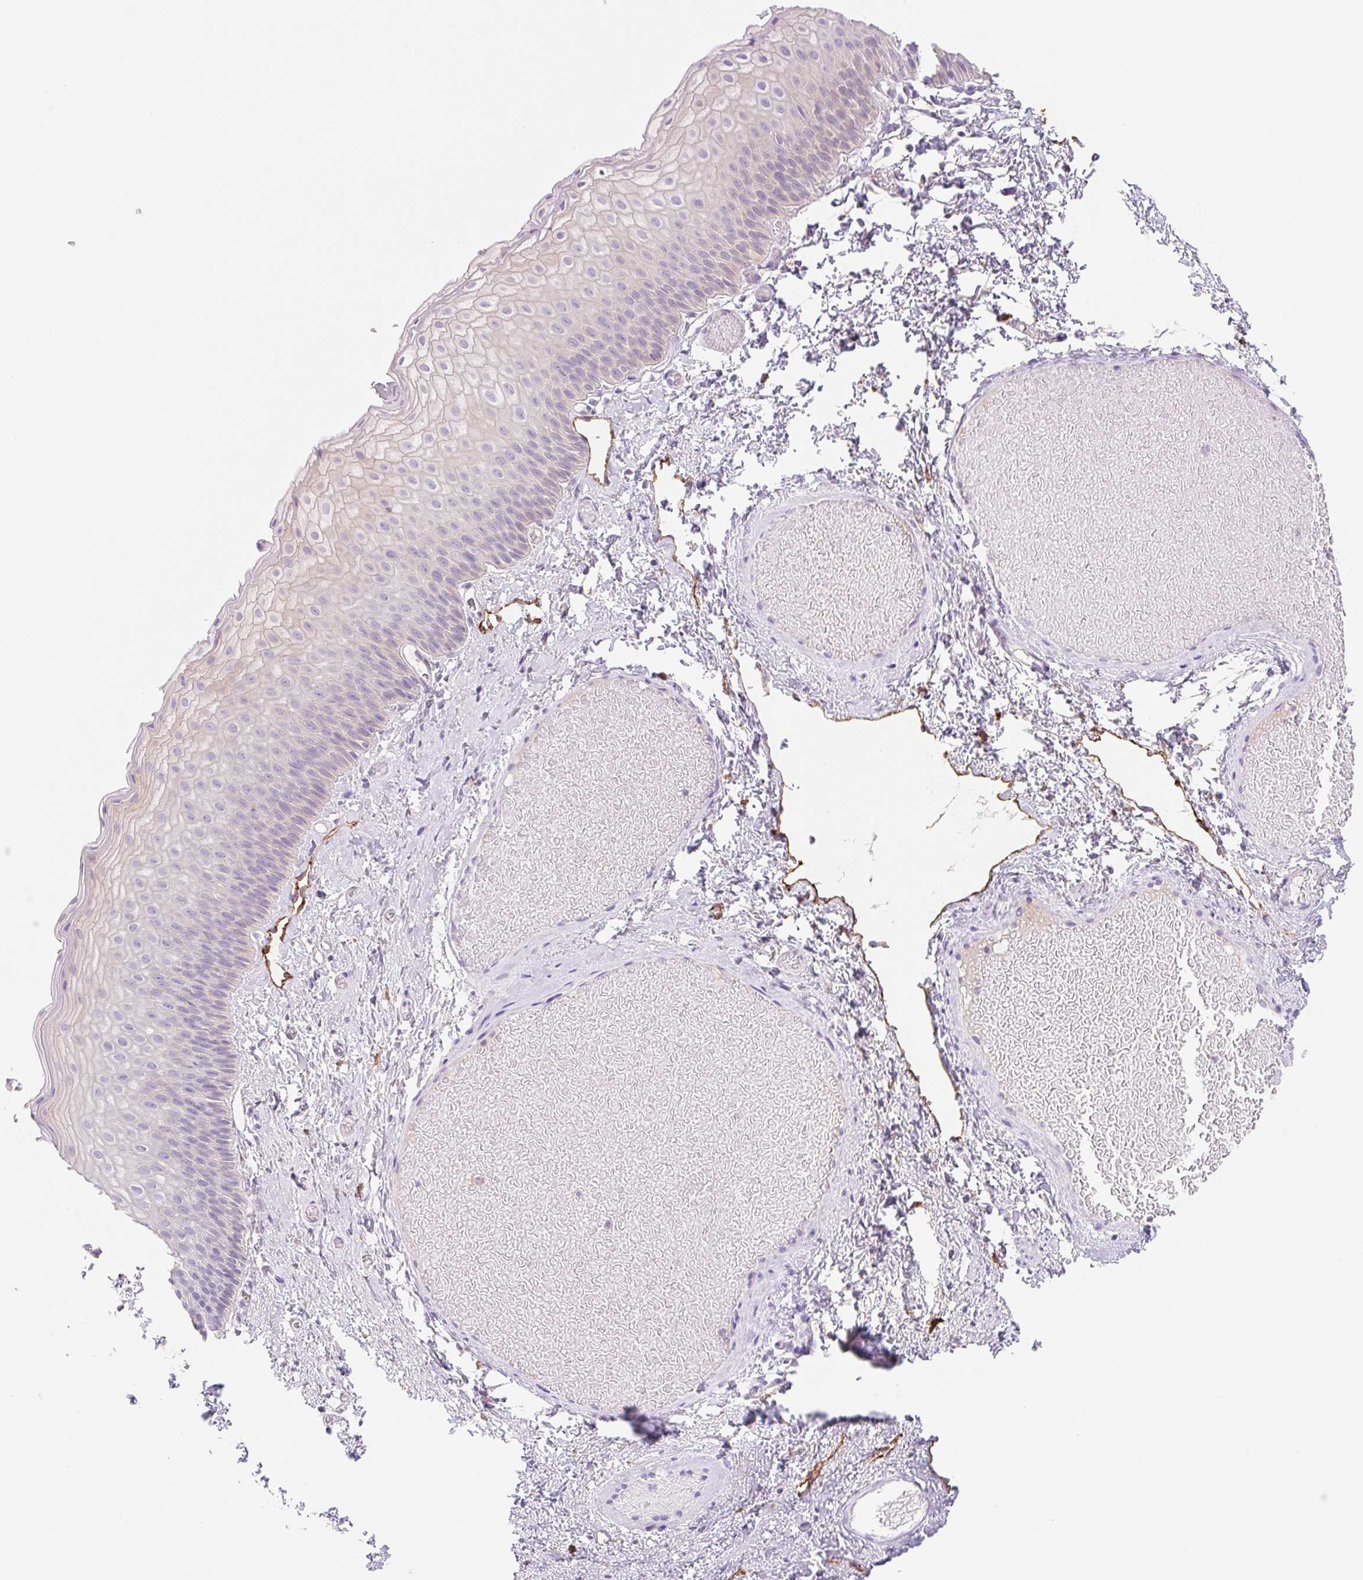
{"staining": {"intensity": "negative", "quantity": "none", "location": "none"}, "tissue": "skin", "cell_type": "Epidermal cells", "image_type": "normal", "snomed": [{"axis": "morphology", "description": "Normal tissue, NOS"}, {"axis": "topography", "description": "Anal"}], "caption": "An immunohistochemistry (IHC) histopathology image of normal skin is shown. There is no staining in epidermal cells of skin. (Brightfield microscopy of DAB IHC at high magnification).", "gene": "LYVE1", "patient": {"sex": "female", "age": 40}}